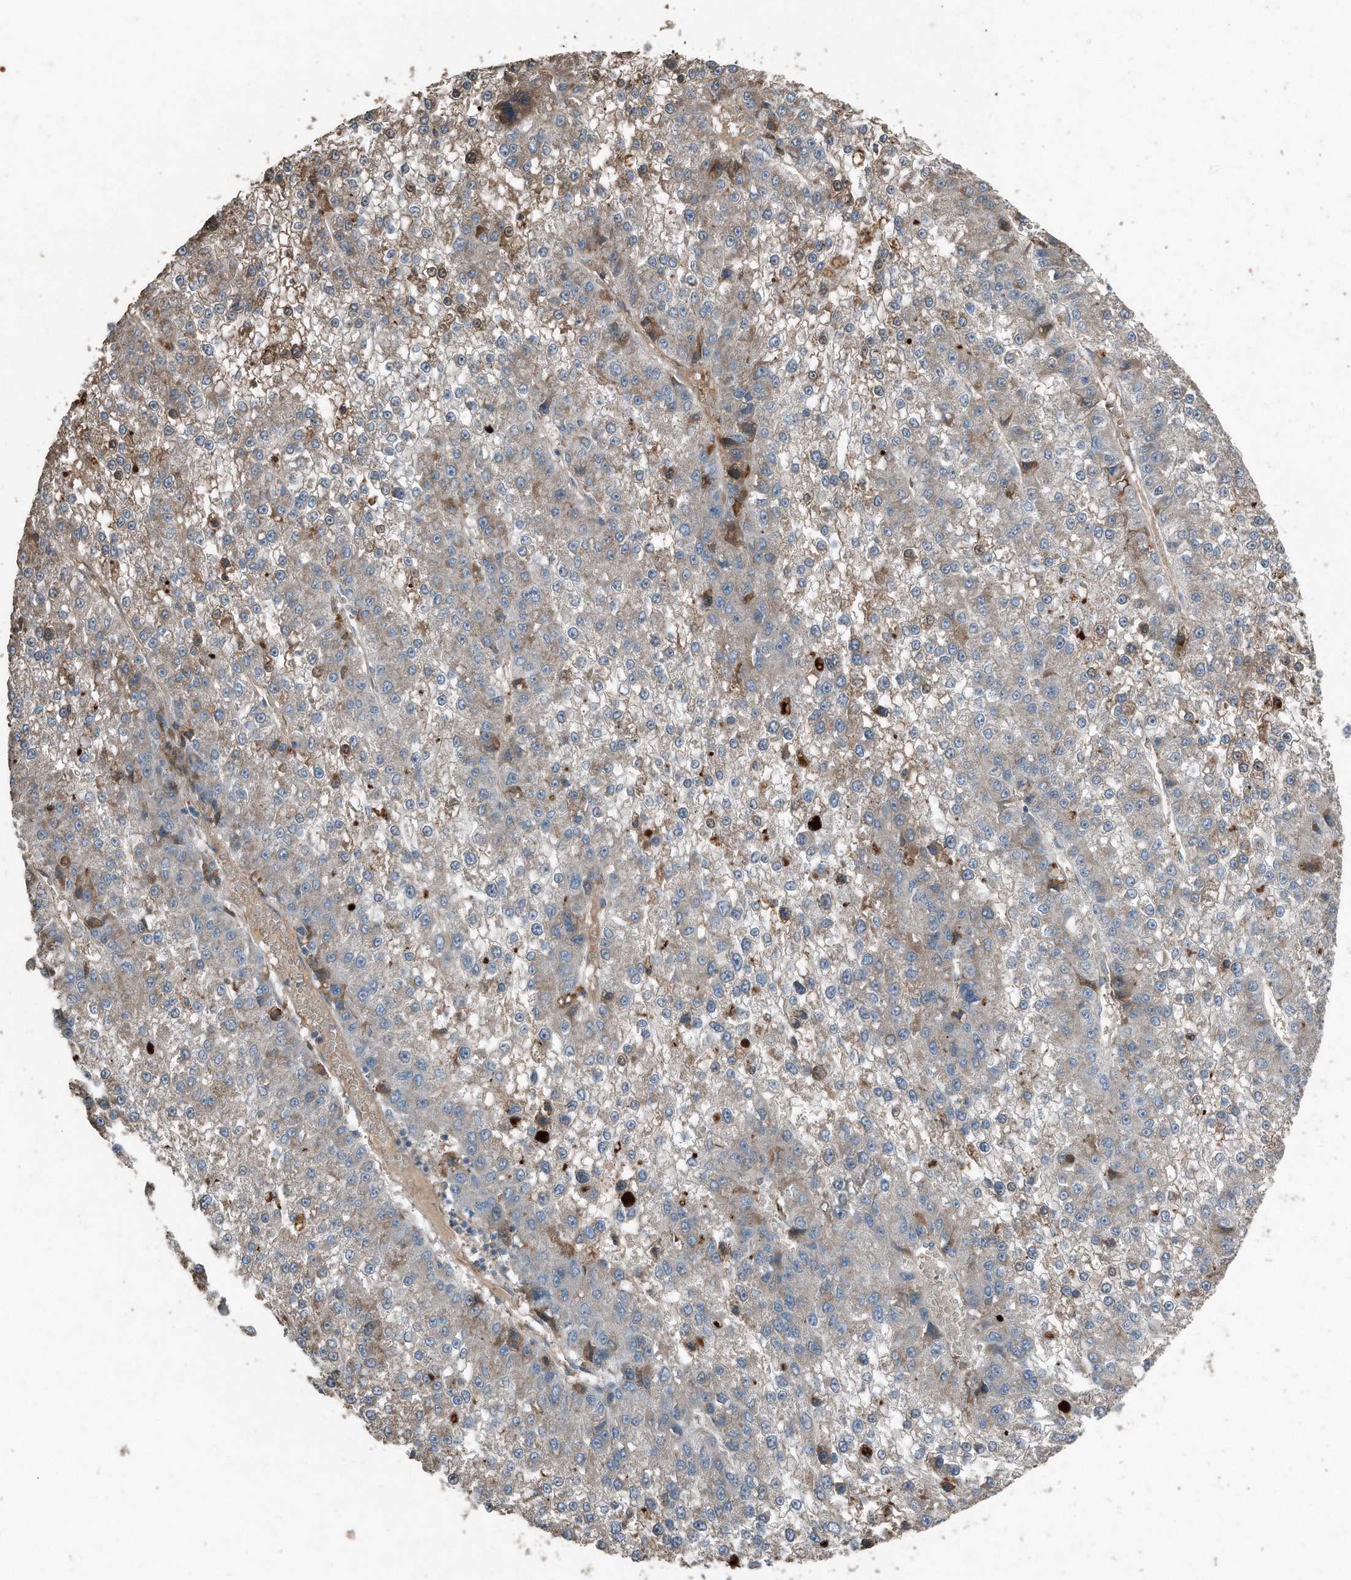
{"staining": {"intensity": "weak", "quantity": "<25%", "location": "cytoplasmic/membranous"}, "tissue": "liver cancer", "cell_type": "Tumor cells", "image_type": "cancer", "snomed": [{"axis": "morphology", "description": "Carcinoma, Hepatocellular, NOS"}, {"axis": "topography", "description": "Liver"}], "caption": "The photomicrograph reveals no staining of tumor cells in liver cancer. (DAB IHC with hematoxylin counter stain).", "gene": "C9", "patient": {"sex": "female", "age": 73}}